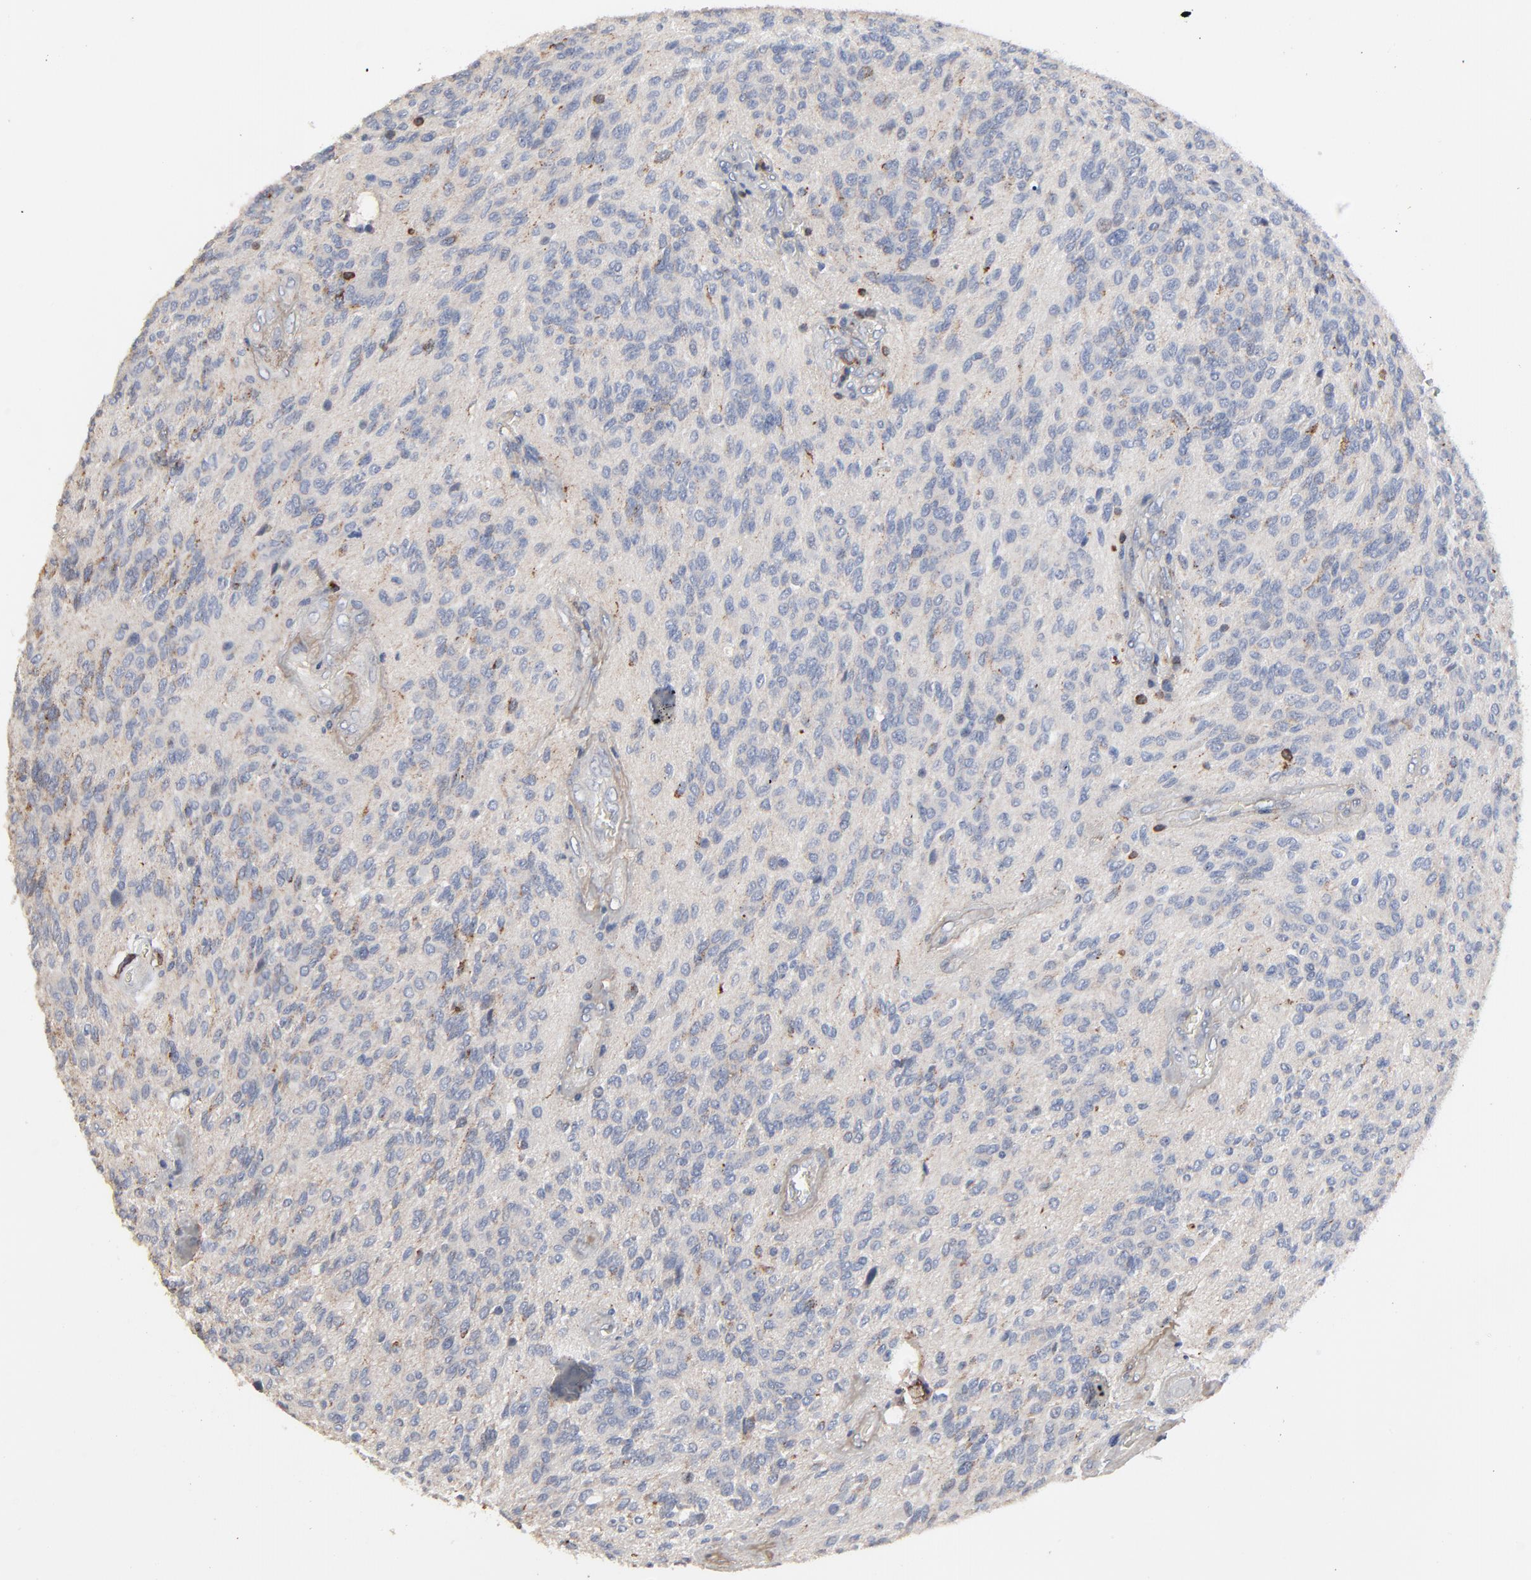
{"staining": {"intensity": "weak", "quantity": "<25%", "location": "cytoplasmic/membranous"}, "tissue": "glioma", "cell_type": "Tumor cells", "image_type": "cancer", "snomed": [{"axis": "morphology", "description": "Glioma, malignant, Low grade"}, {"axis": "topography", "description": "Brain"}], "caption": "Tumor cells are negative for protein expression in human glioma. The staining is performed using DAB brown chromogen with nuclei counter-stained in using hematoxylin.", "gene": "SKAP1", "patient": {"sex": "female", "age": 15}}